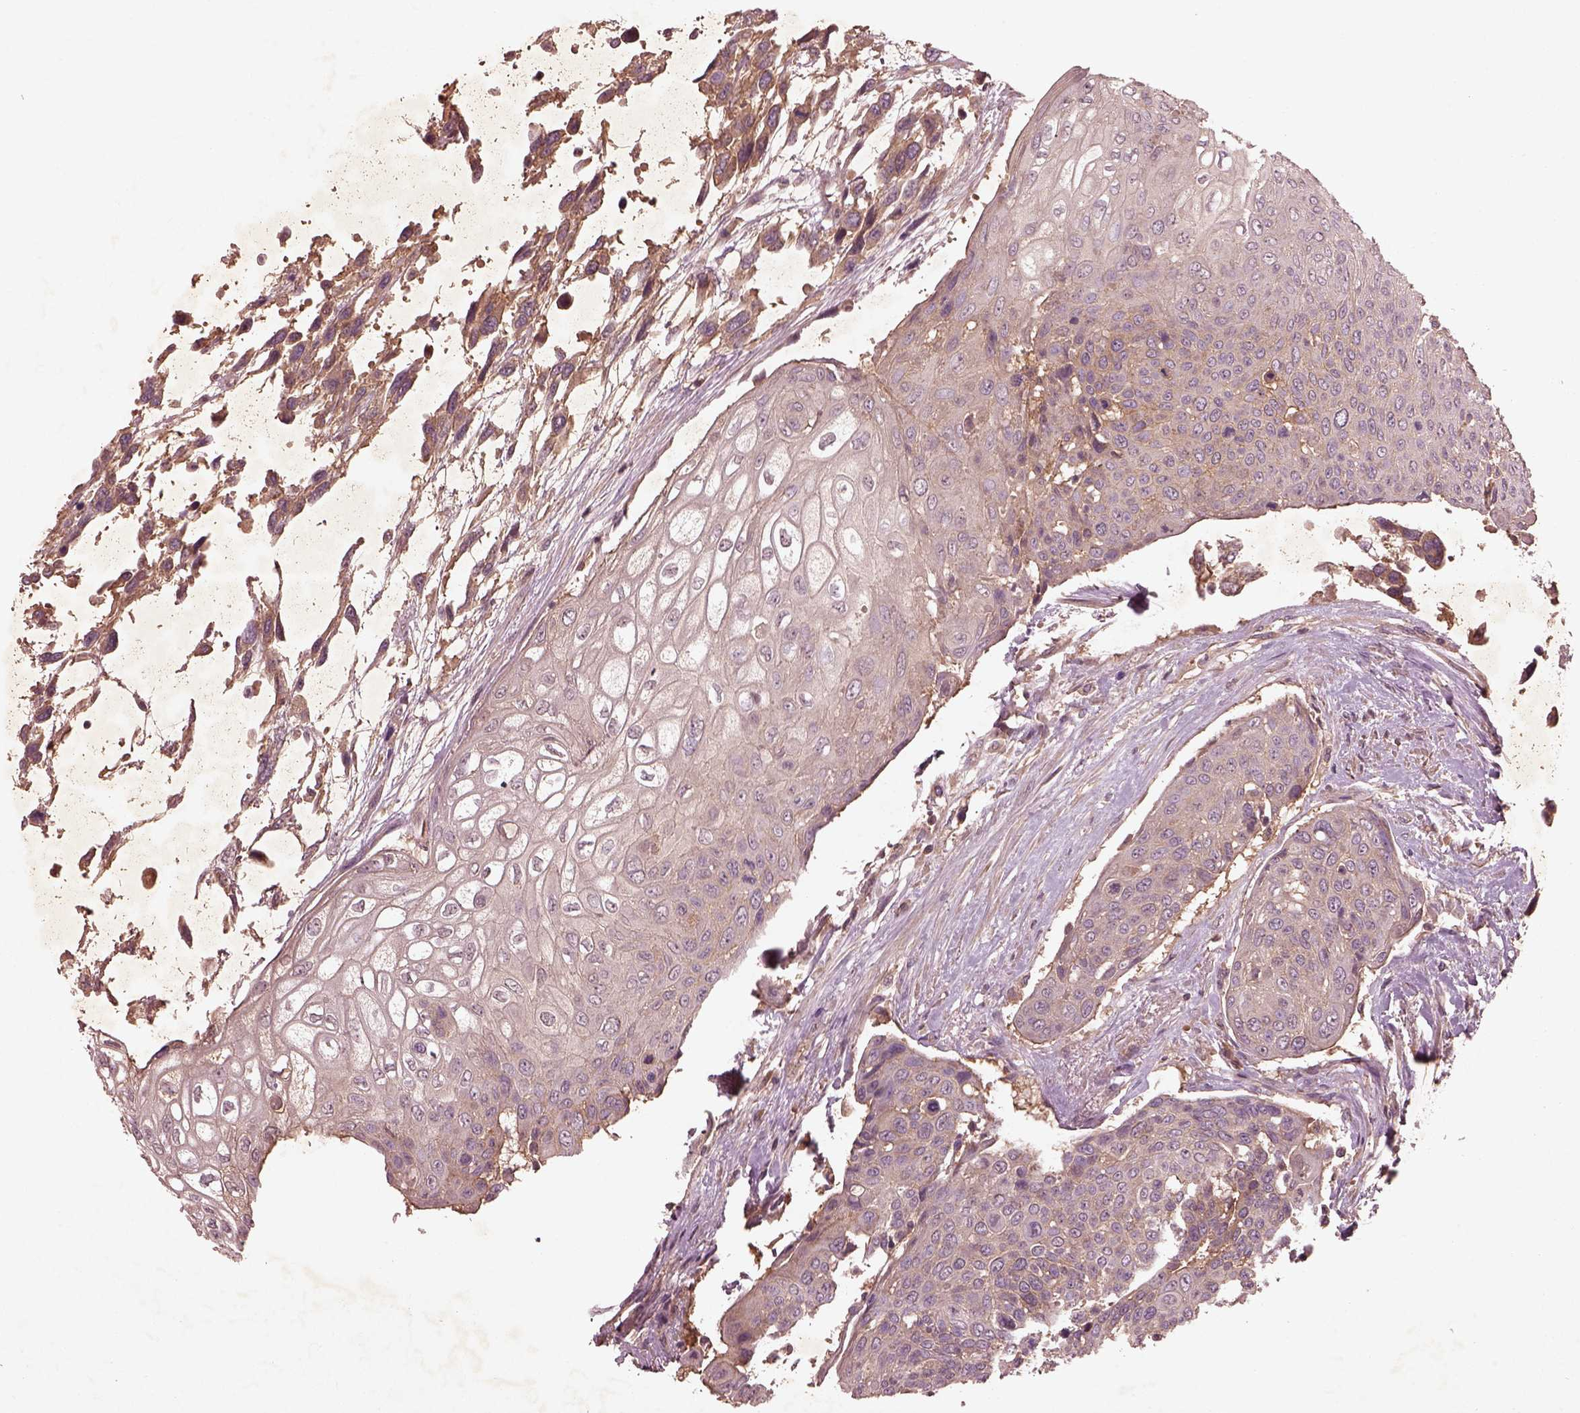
{"staining": {"intensity": "moderate", "quantity": "<25%", "location": "cytoplasmic/membranous"}, "tissue": "urothelial cancer", "cell_type": "Tumor cells", "image_type": "cancer", "snomed": [{"axis": "morphology", "description": "Urothelial carcinoma, High grade"}, {"axis": "topography", "description": "Urinary bladder"}], "caption": "High-grade urothelial carcinoma stained with a protein marker shows moderate staining in tumor cells.", "gene": "FAM234A", "patient": {"sex": "female", "age": 70}}